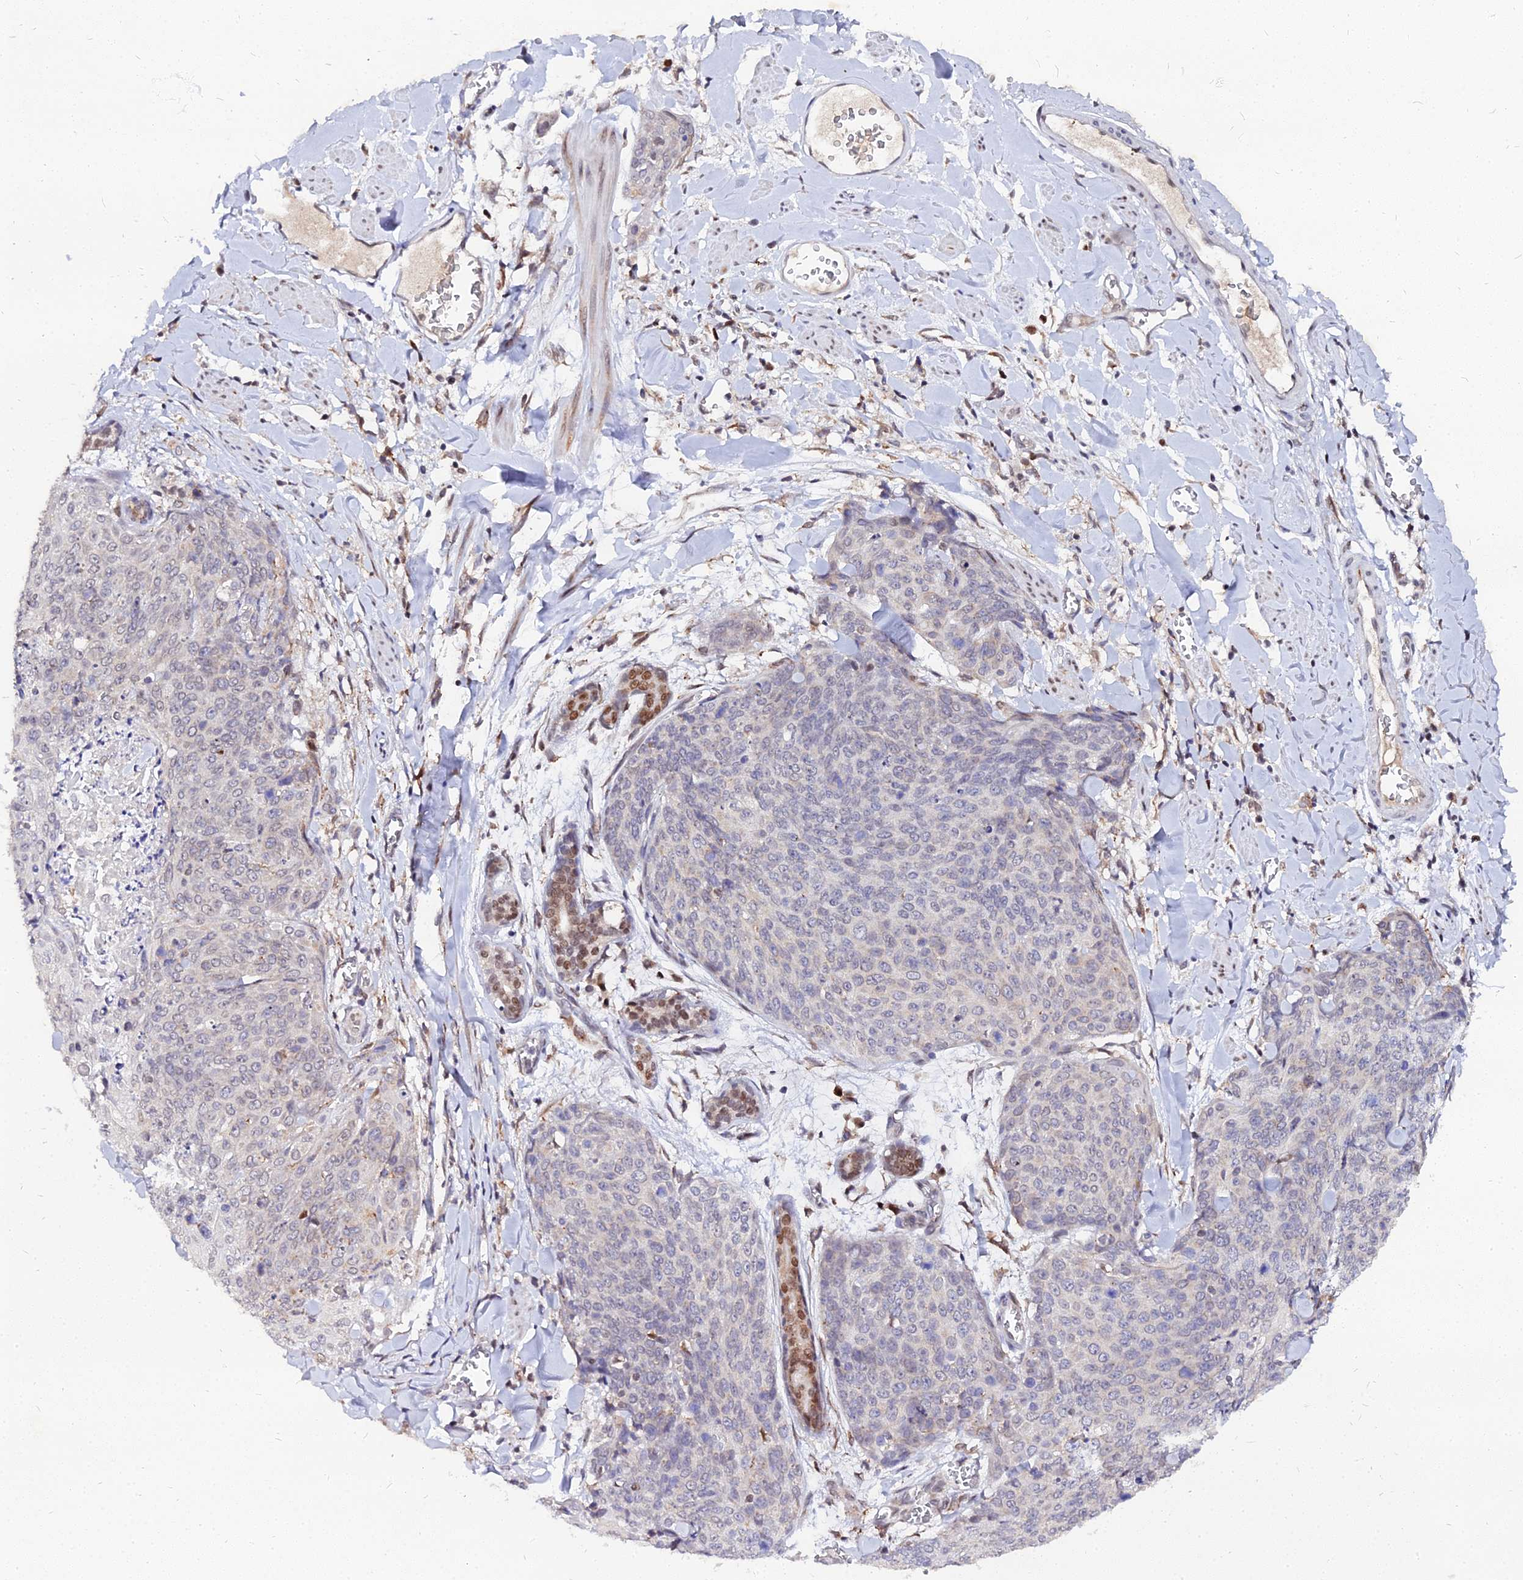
{"staining": {"intensity": "negative", "quantity": "none", "location": "none"}, "tissue": "skin cancer", "cell_type": "Tumor cells", "image_type": "cancer", "snomed": [{"axis": "morphology", "description": "Squamous cell carcinoma, NOS"}, {"axis": "topography", "description": "Skin"}, {"axis": "topography", "description": "Vulva"}], "caption": "Immunohistochemical staining of skin squamous cell carcinoma displays no significant expression in tumor cells.", "gene": "RNF121", "patient": {"sex": "female", "age": 85}}